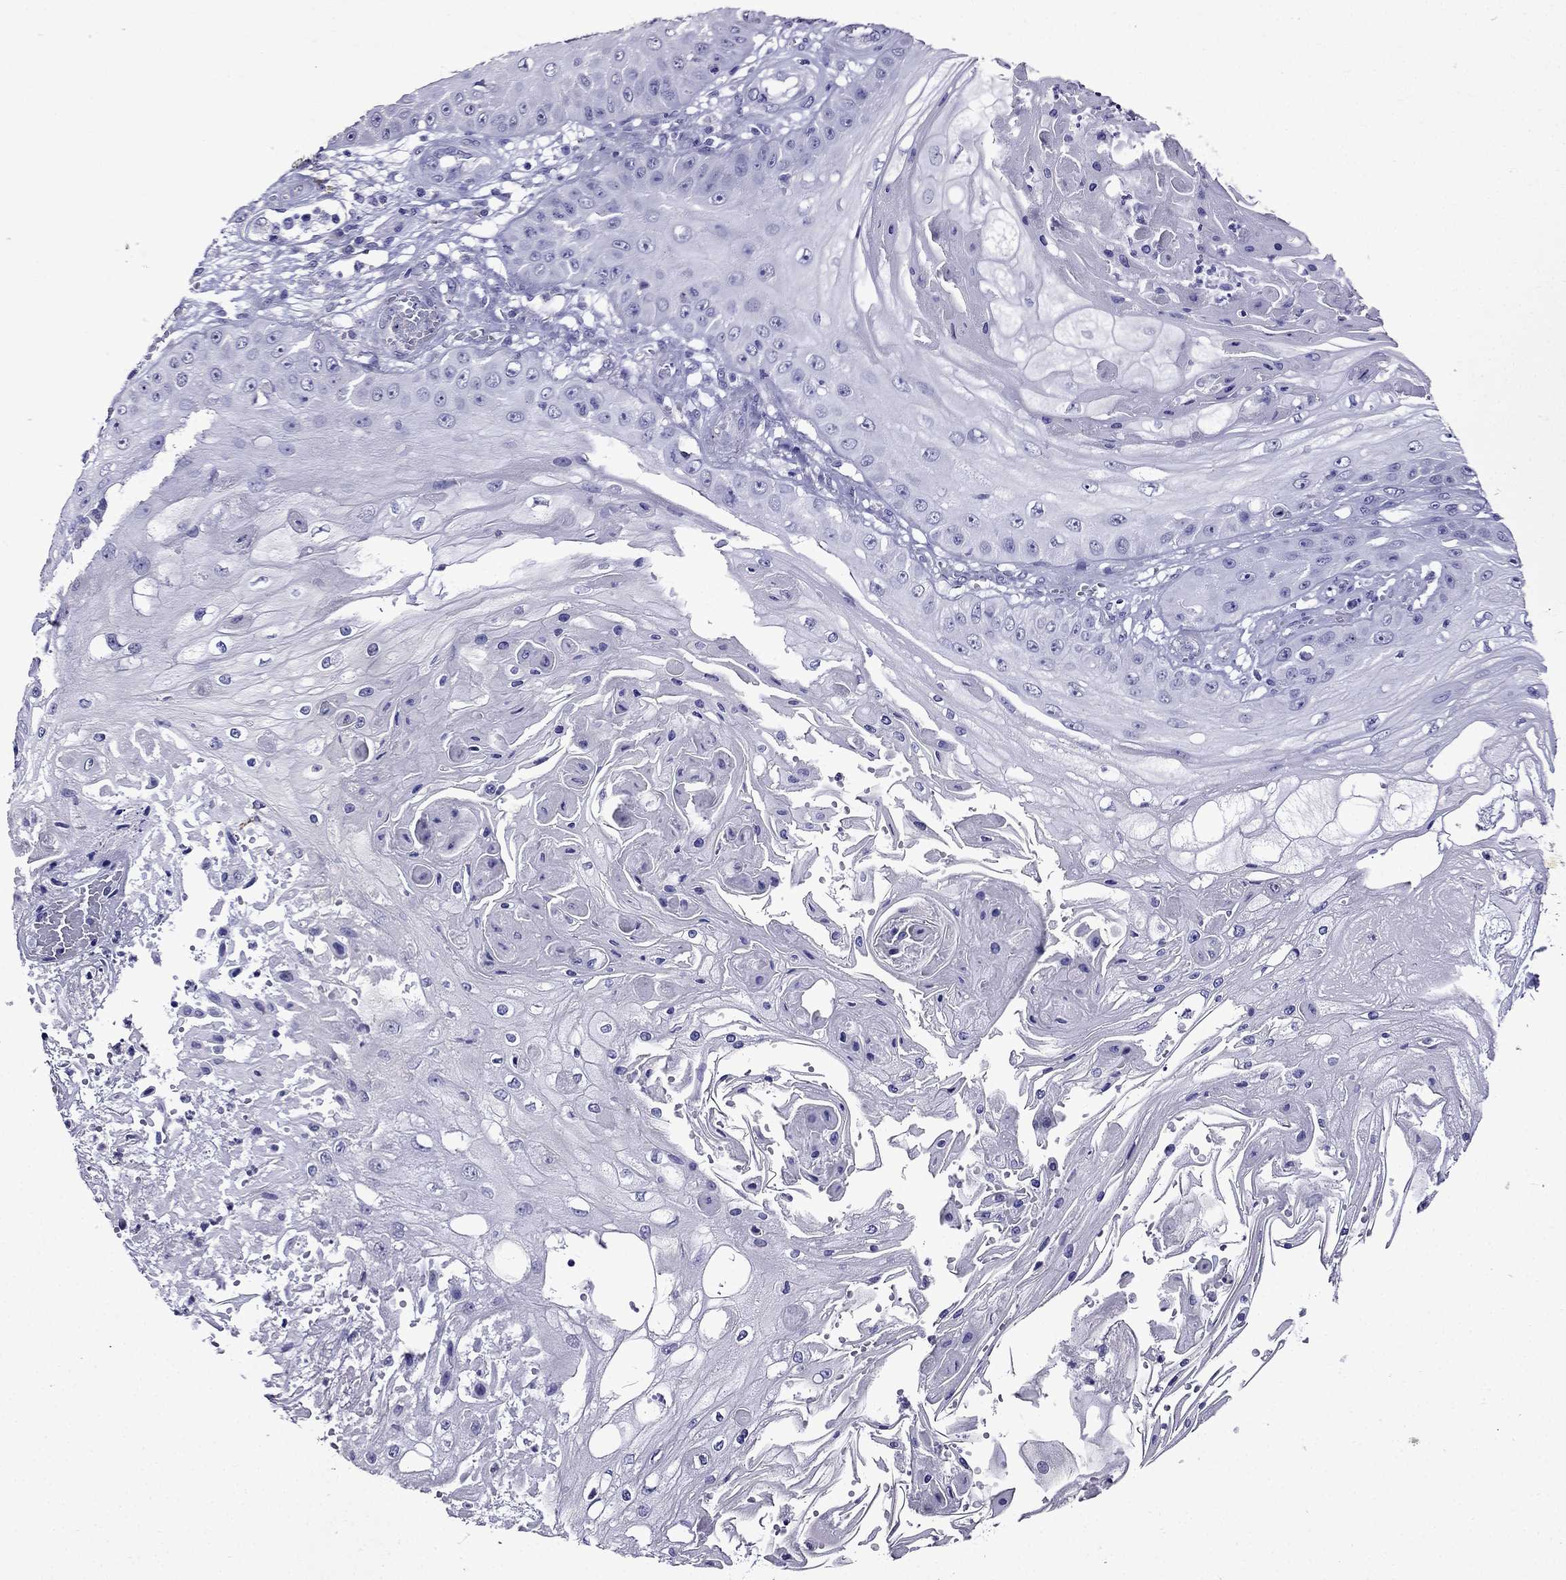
{"staining": {"intensity": "negative", "quantity": "none", "location": "none"}, "tissue": "skin cancer", "cell_type": "Tumor cells", "image_type": "cancer", "snomed": [{"axis": "morphology", "description": "Squamous cell carcinoma, NOS"}, {"axis": "topography", "description": "Skin"}], "caption": "Protein analysis of squamous cell carcinoma (skin) demonstrates no significant positivity in tumor cells. (Brightfield microscopy of DAB (3,3'-diaminobenzidine) immunohistochemistry (IHC) at high magnification).", "gene": "DNAH17", "patient": {"sex": "male", "age": 70}}